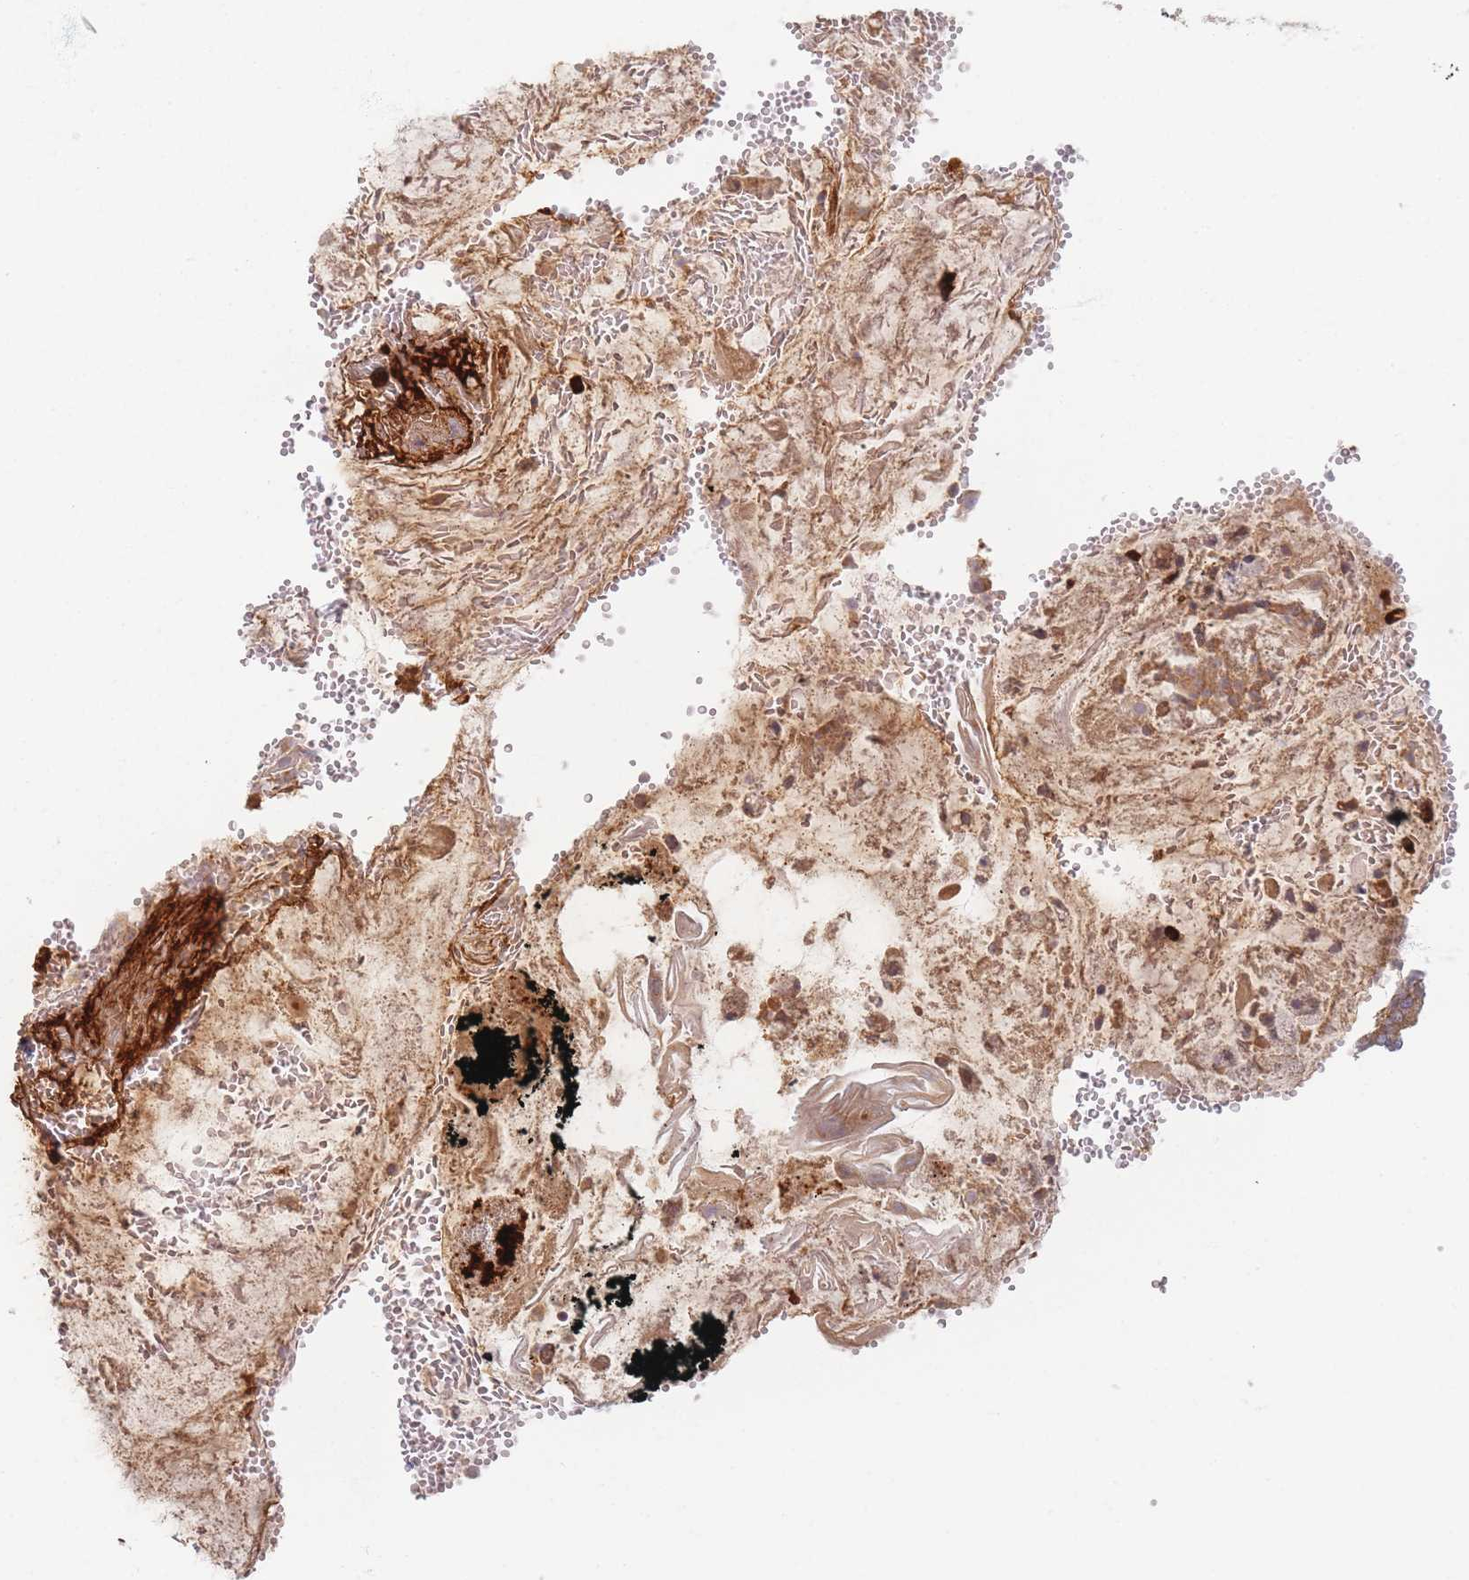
{"staining": {"intensity": "moderate", "quantity": ">75%", "location": "cytoplasmic/membranous"}, "tissue": "stomach", "cell_type": "Glandular cells", "image_type": "normal", "snomed": [{"axis": "morphology", "description": "Normal tissue, NOS"}, {"axis": "topography", "description": "Stomach, upper"}], "caption": "The photomicrograph exhibits immunohistochemical staining of normal stomach. There is moderate cytoplasmic/membranous staining is identified in about >75% of glandular cells.", "gene": "SLC35F3", "patient": {"sex": "male", "age": 52}}